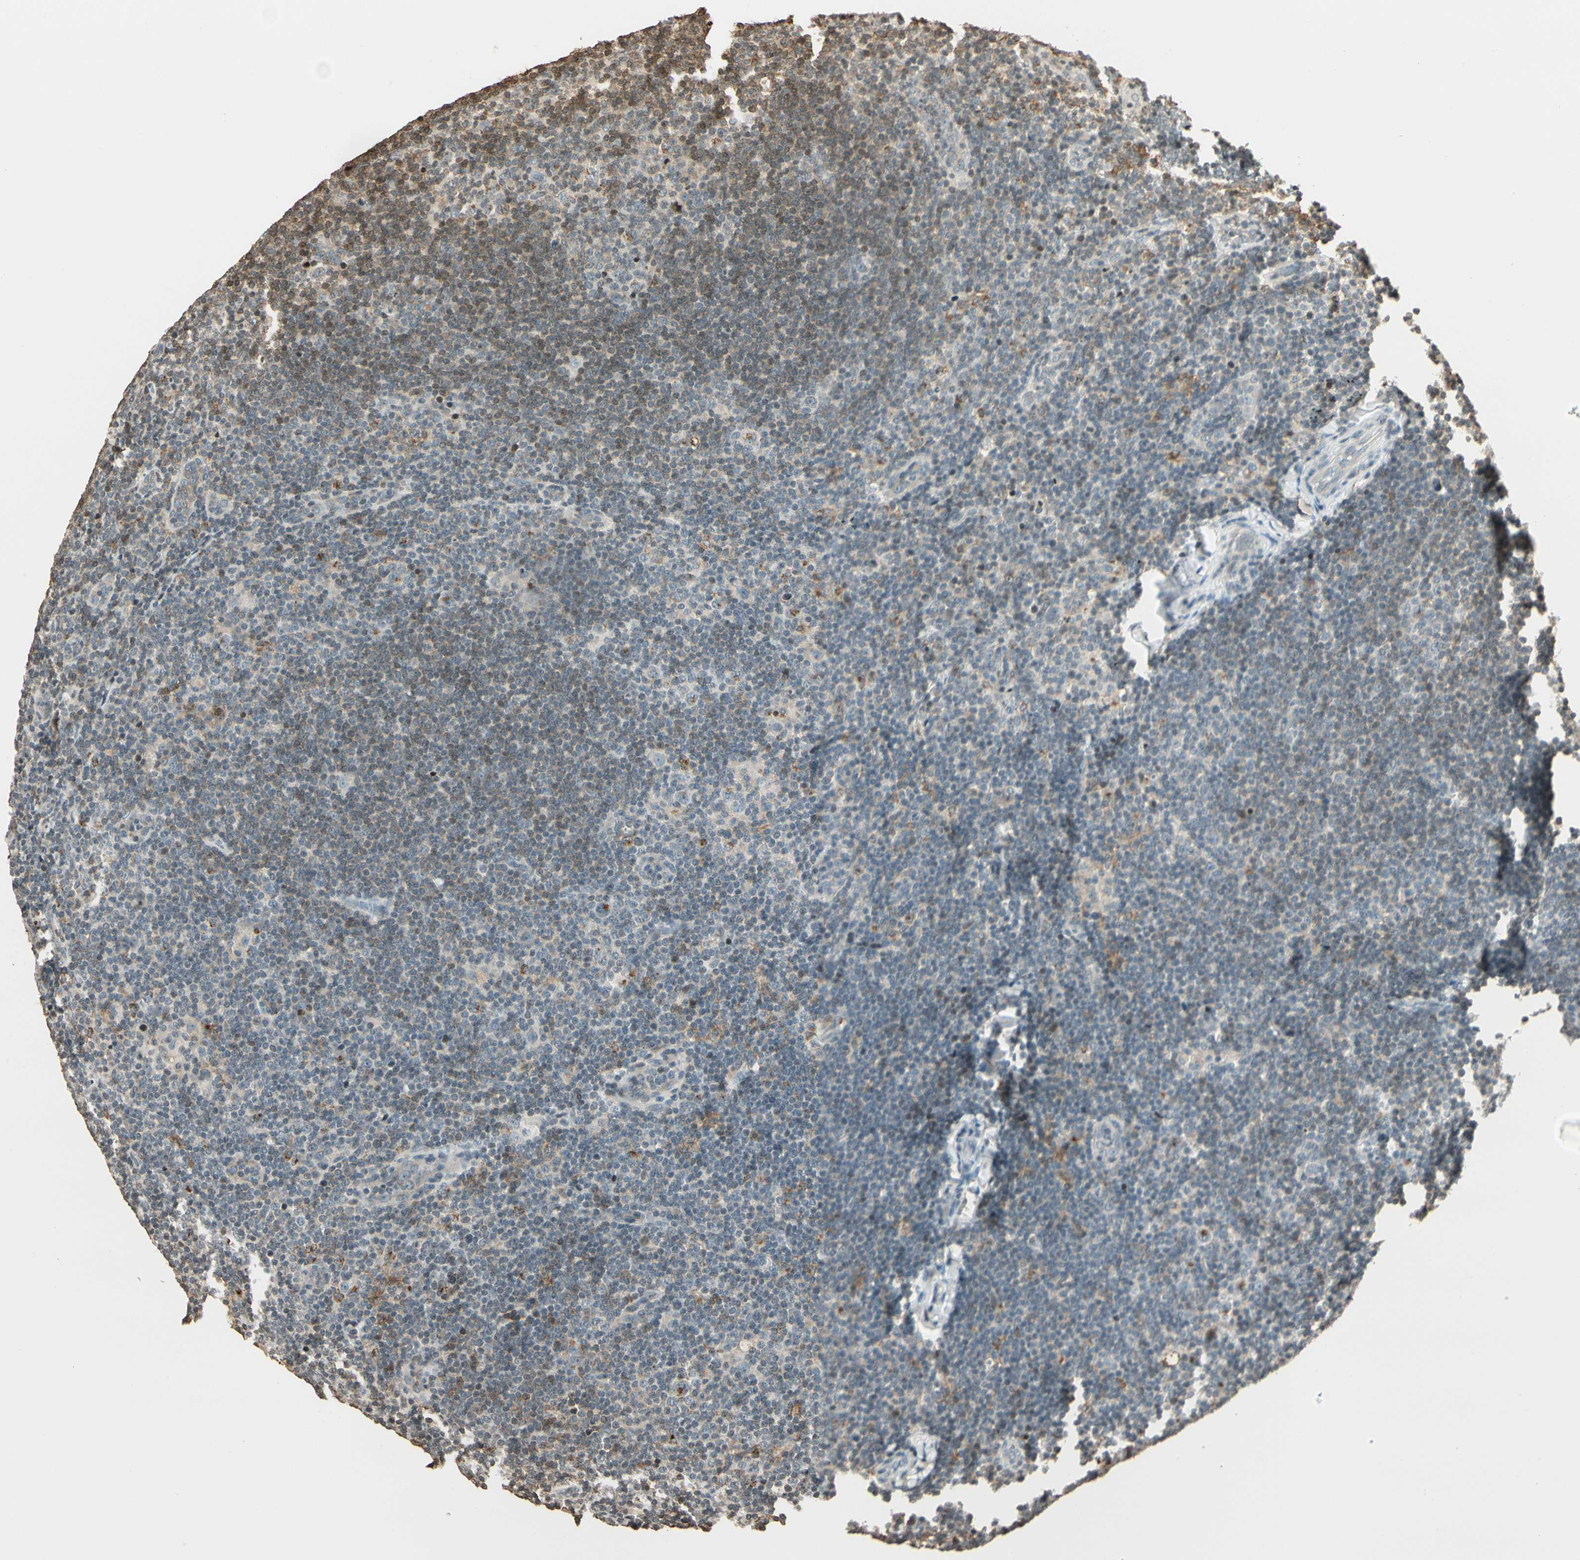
{"staining": {"intensity": "weak", "quantity": "<25%", "location": "cytoplasmic/membranous"}, "tissue": "lymphoma", "cell_type": "Tumor cells", "image_type": "cancer", "snomed": [{"axis": "morphology", "description": "Hodgkin's disease, NOS"}, {"axis": "topography", "description": "Lymph node"}], "caption": "Tumor cells are negative for protein expression in human Hodgkin's disease.", "gene": "FER", "patient": {"sex": "female", "age": 57}}